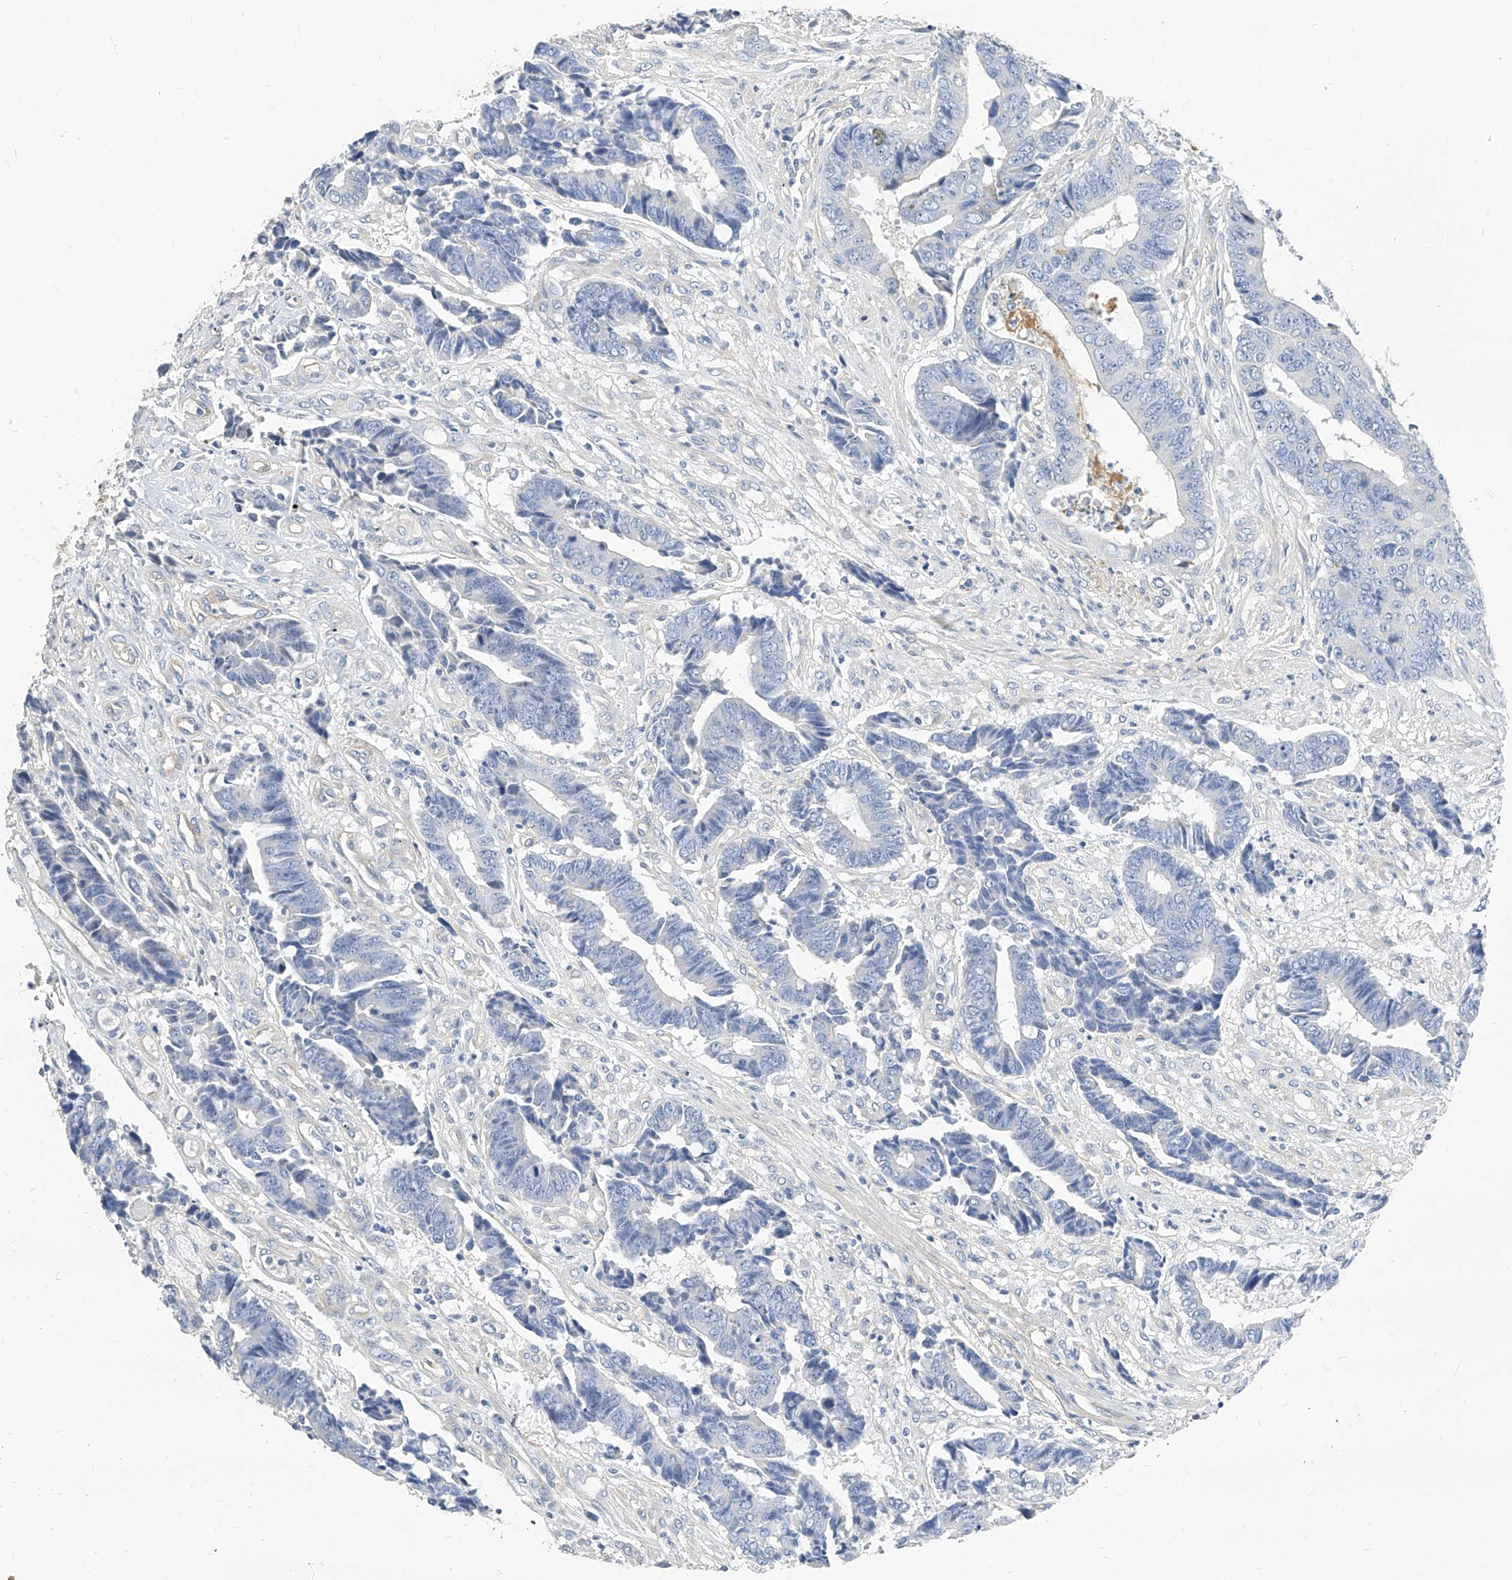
{"staining": {"intensity": "negative", "quantity": "none", "location": "none"}, "tissue": "colorectal cancer", "cell_type": "Tumor cells", "image_type": "cancer", "snomed": [{"axis": "morphology", "description": "Adenocarcinoma, NOS"}, {"axis": "topography", "description": "Rectum"}], "caption": "Immunohistochemistry (IHC) photomicrograph of human colorectal adenocarcinoma stained for a protein (brown), which demonstrates no staining in tumor cells. (DAB immunohistochemistry visualized using brightfield microscopy, high magnification).", "gene": "SCGB2A1", "patient": {"sex": "male", "age": 84}}